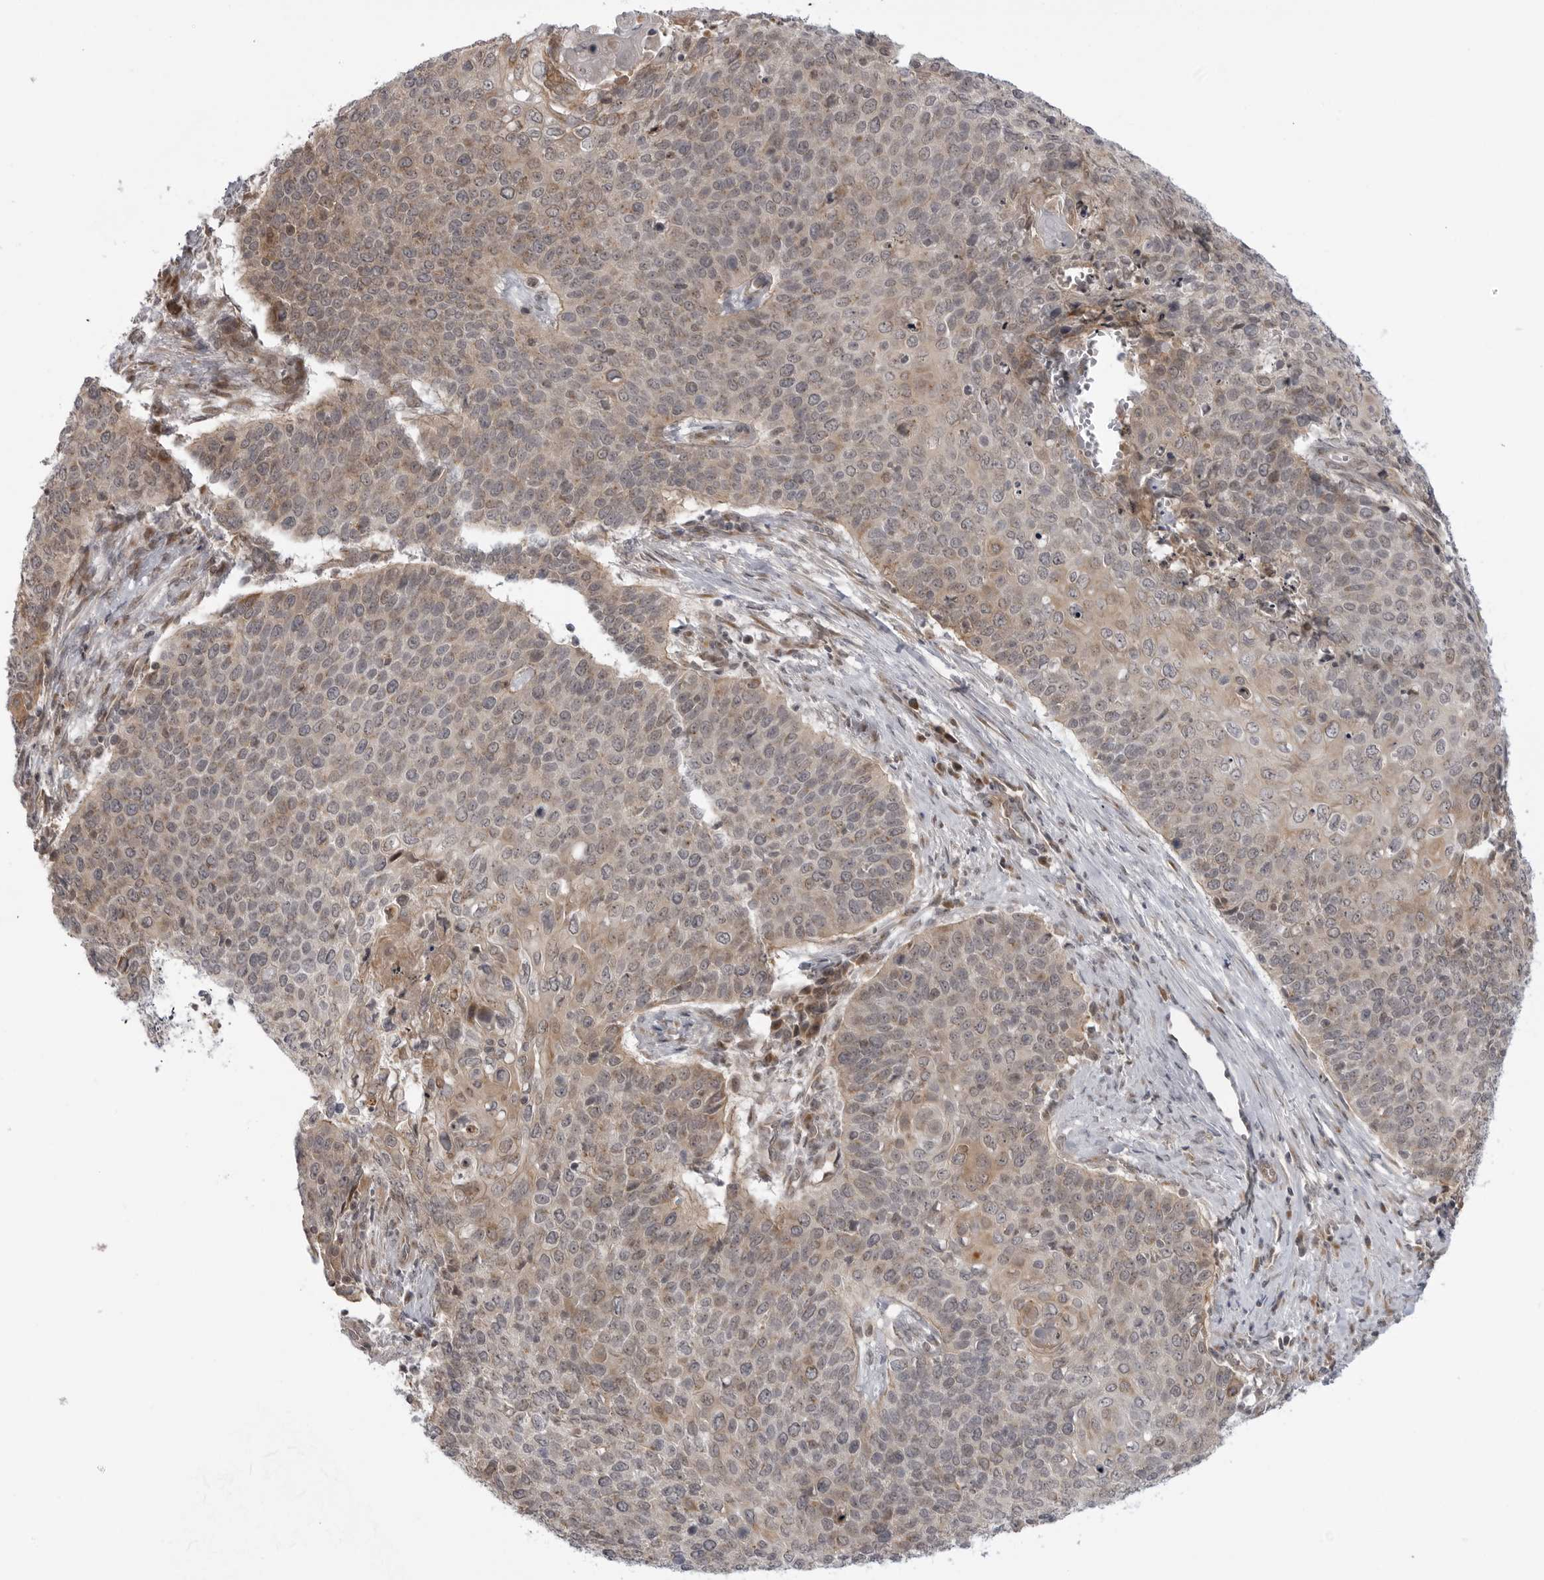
{"staining": {"intensity": "weak", "quantity": "25%-75%", "location": "cytoplasmic/membranous,nuclear"}, "tissue": "cervical cancer", "cell_type": "Tumor cells", "image_type": "cancer", "snomed": [{"axis": "morphology", "description": "Squamous cell carcinoma, NOS"}, {"axis": "topography", "description": "Cervix"}], "caption": "Protein staining by immunohistochemistry (IHC) reveals weak cytoplasmic/membranous and nuclear staining in about 25%-75% of tumor cells in cervical cancer.", "gene": "LRRC45", "patient": {"sex": "female", "age": 39}}